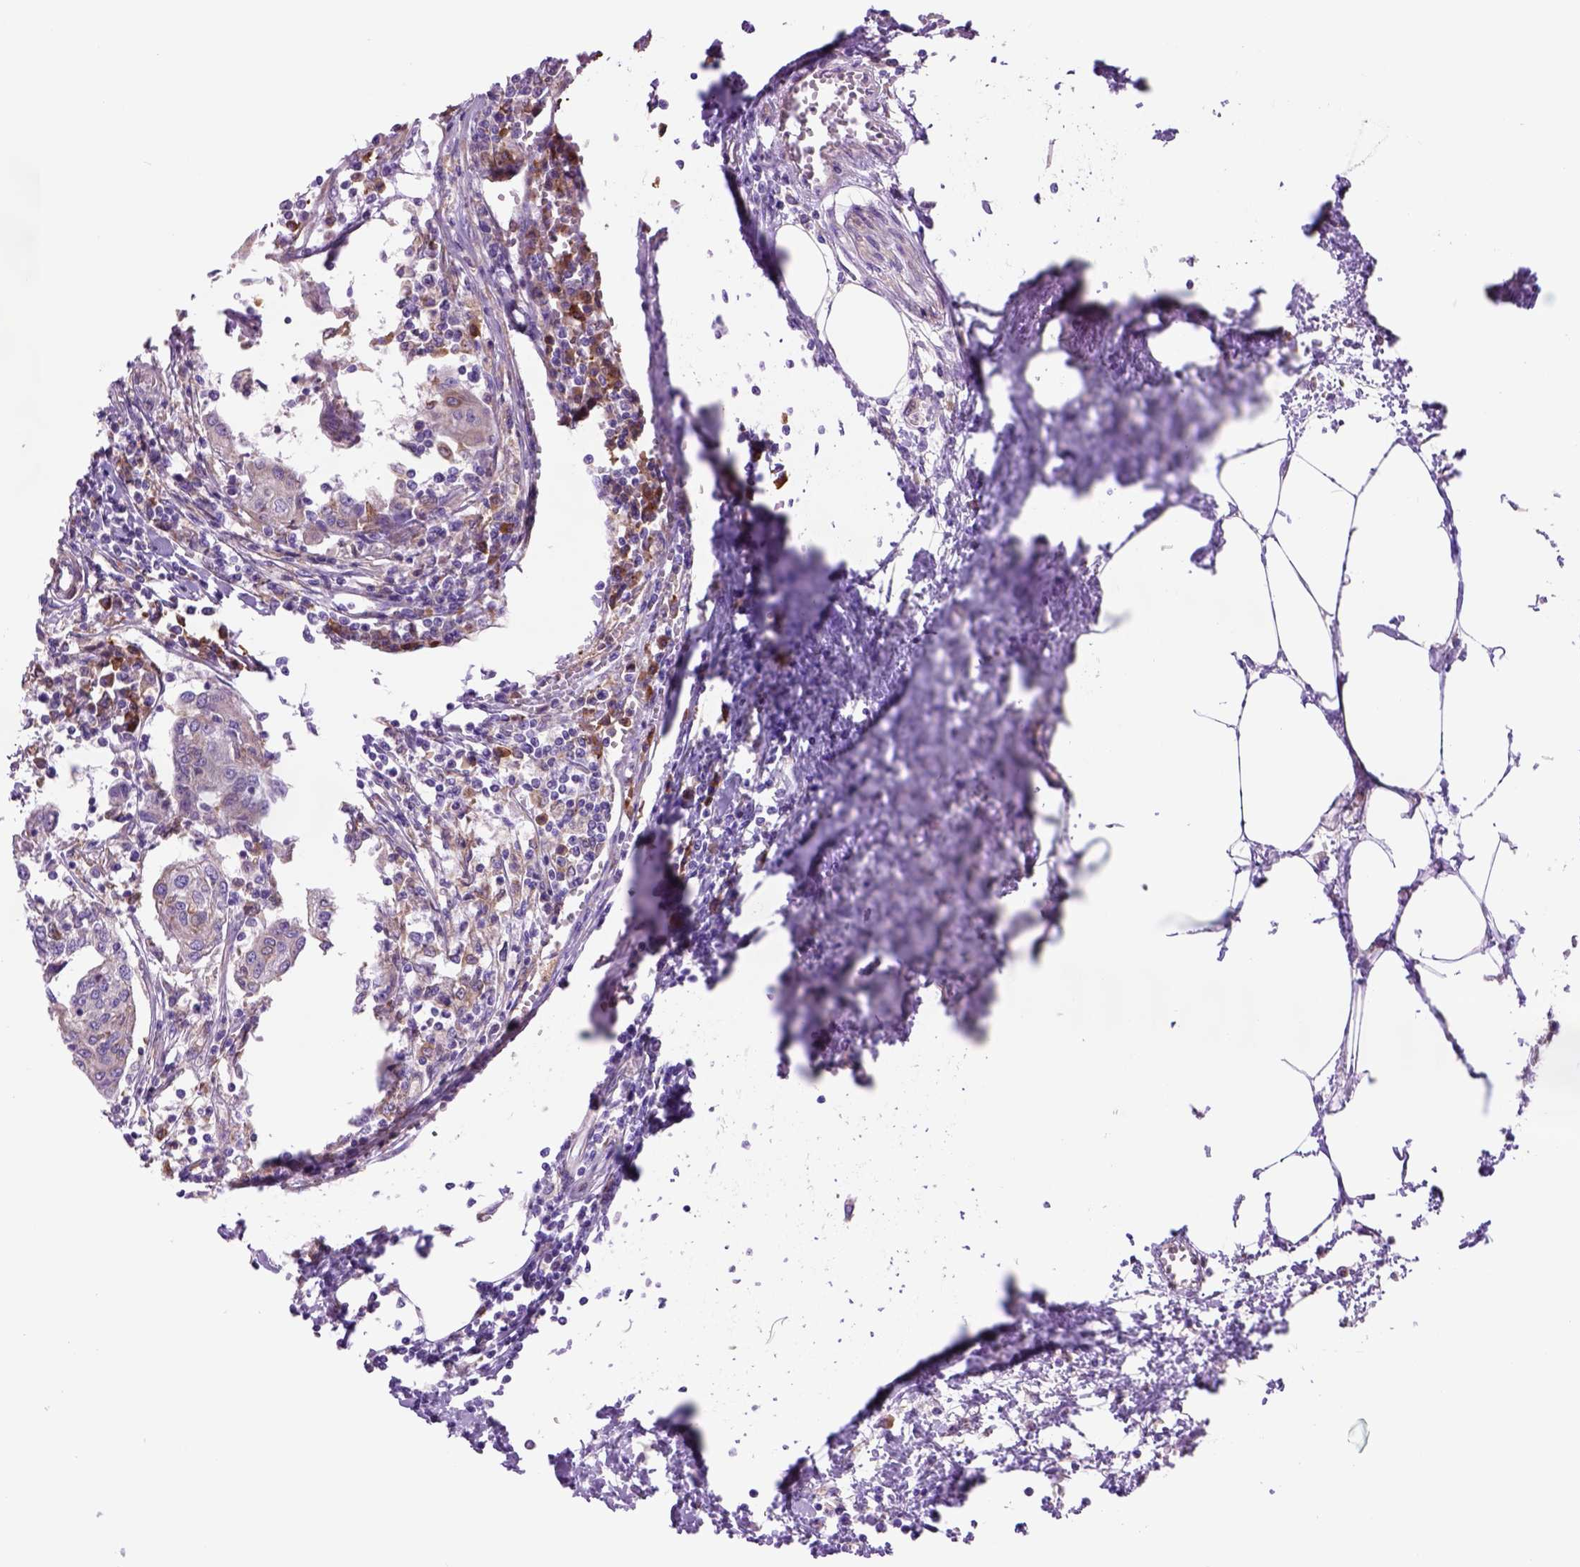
{"staining": {"intensity": "negative", "quantity": "none", "location": "none"}, "tissue": "urothelial cancer", "cell_type": "Tumor cells", "image_type": "cancer", "snomed": [{"axis": "morphology", "description": "Urothelial carcinoma, High grade"}, {"axis": "topography", "description": "Urinary bladder"}], "caption": "This is an immunohistochemistry (IHC) micrograph of urothelial cancer. There is no positivity in tumor cells.", "gene": "PIAS3", "patient": {"sex": "female", "age": 85}}